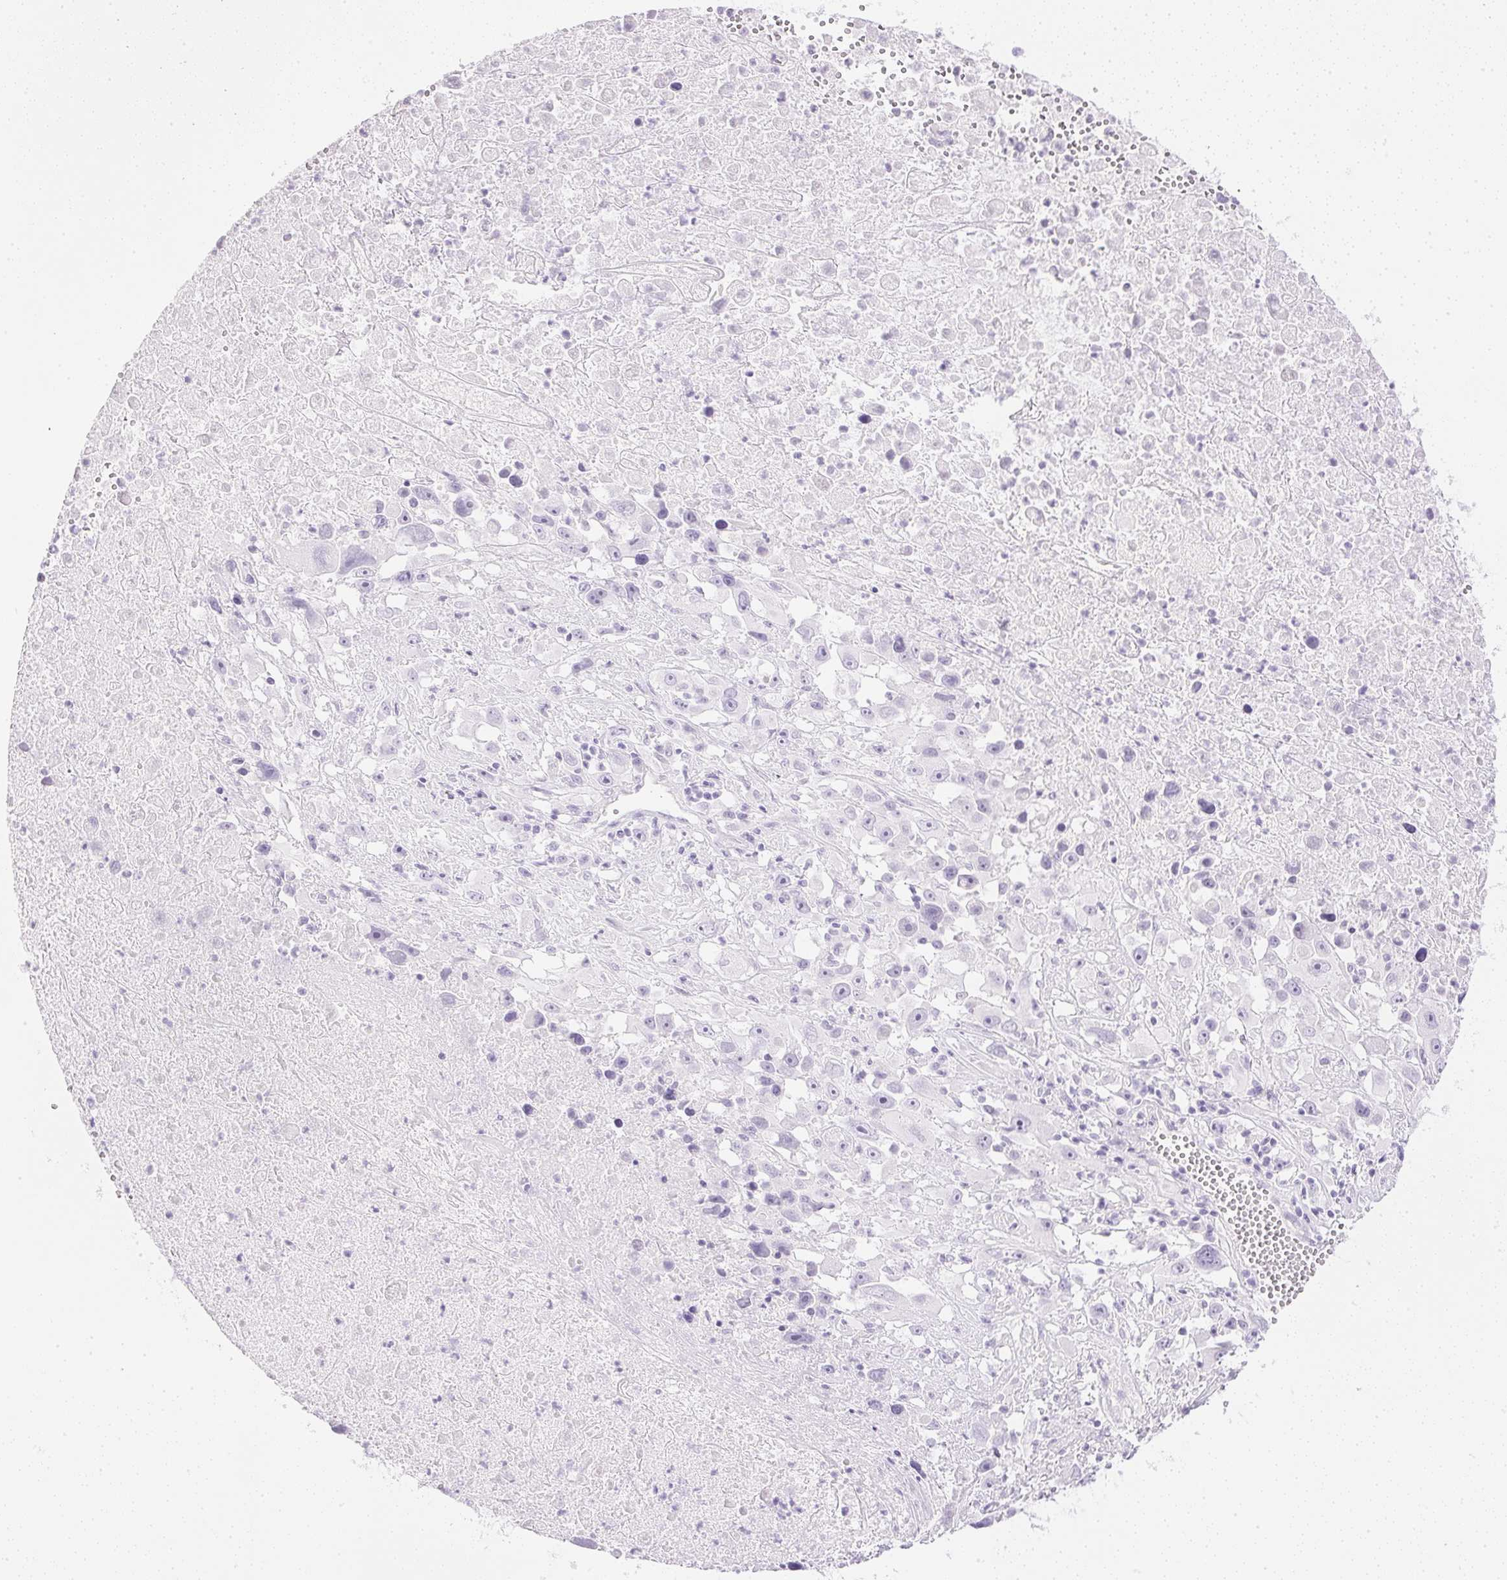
{"staining": {"intensity": "negative", "quantity": "none", "location": "none"}, "tissue": "melanoma", "cell_type": "Tumor cells", "image_type": "cancer", "snomed": [{"axis": "morphology", "description": "Malignant melanoma, Metastatic site"}, {"axis": "topography", "description": "Soft tissue"}], "caption": "DAB (3,3'-diaminobenzidine) immunohistochemical staining of human malignant melanoma (metastatic site) displays no significant staining in tumor cells.", "gene": "CPB1", "patient": {"sex": "male", "age": 50}}